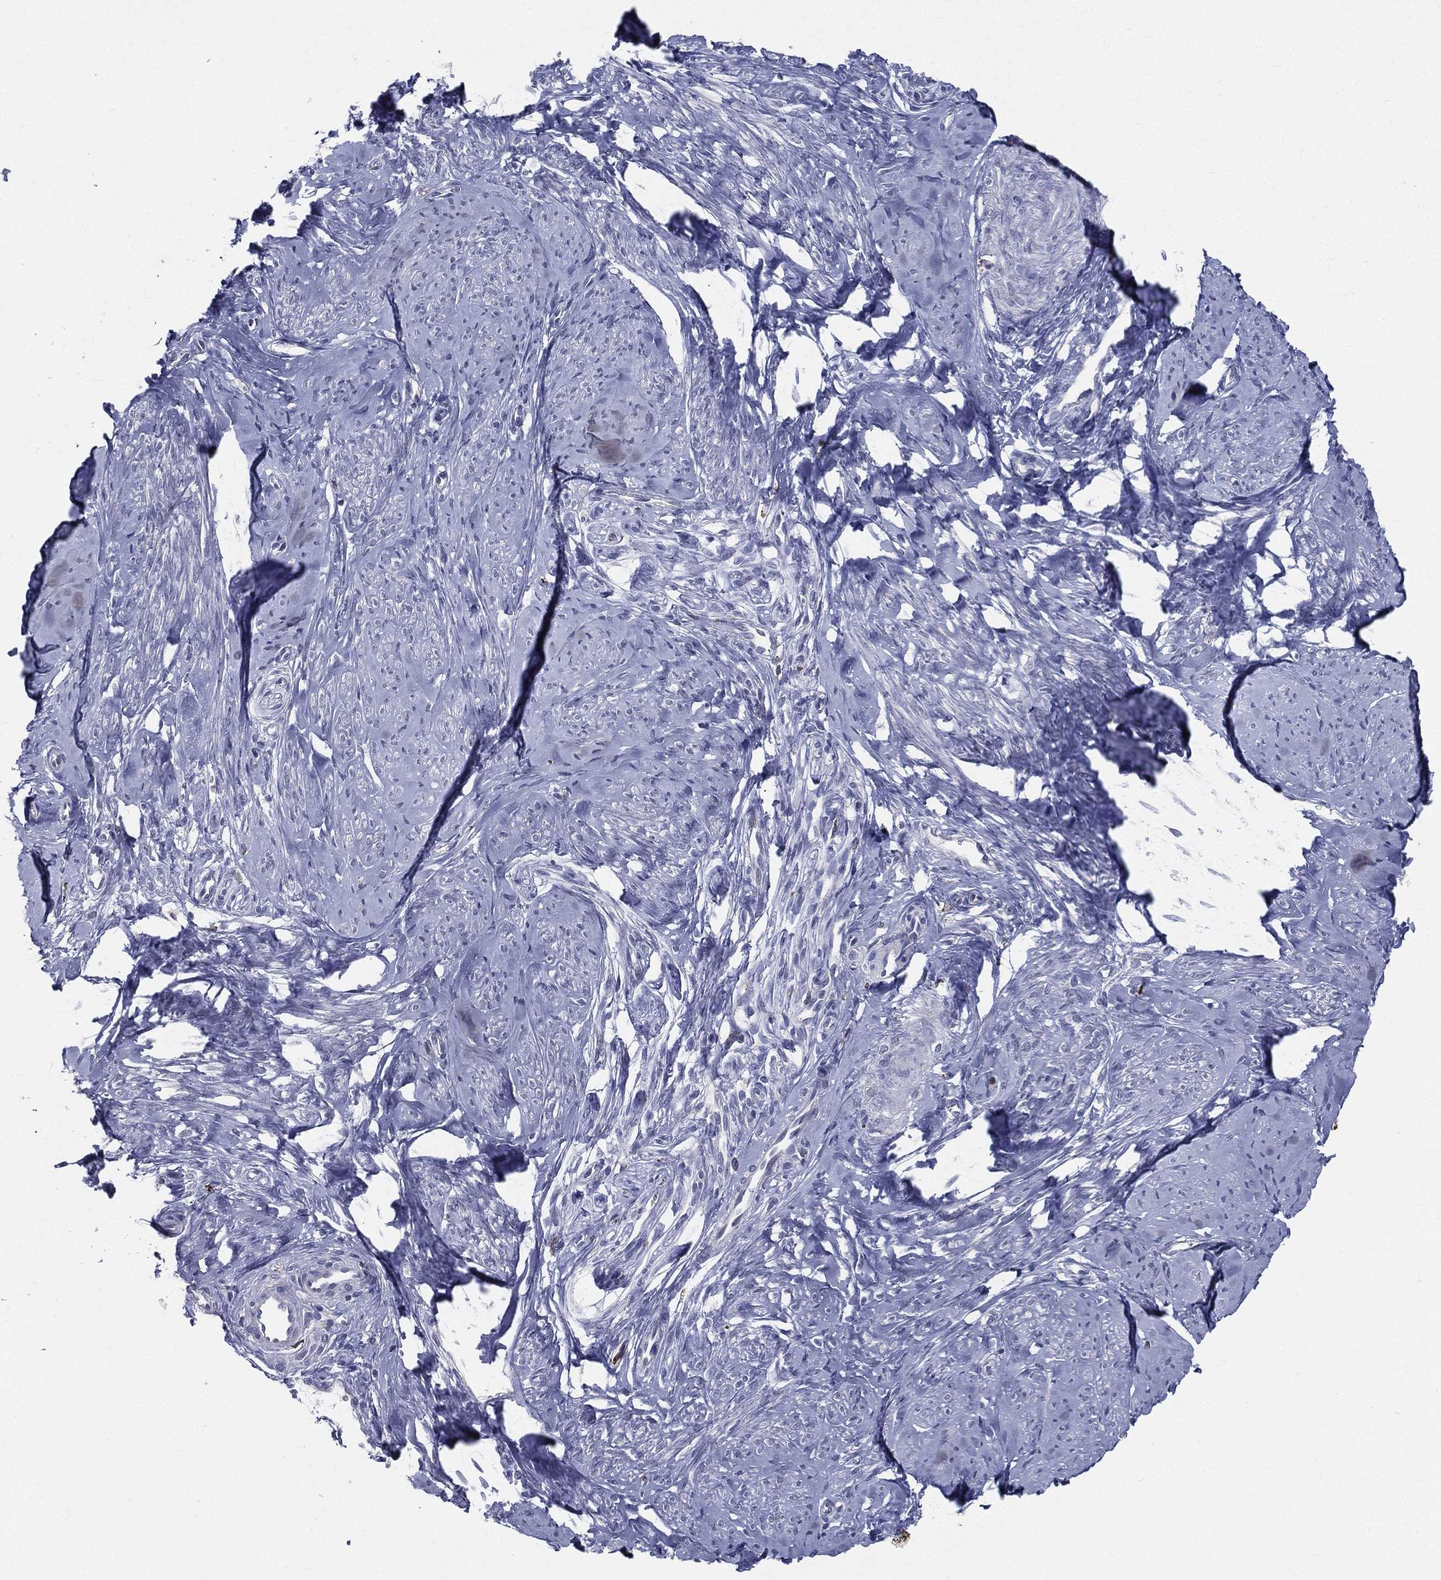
{"staining": {"intensity": "negative", "quantity": "none", "location": "none"}, "tissue": "smooth muscle", "cell_type": "Smooth muscle cells", "image_type": "normal", "snomed": [{"axis": "morphology", "description": "Normal tissue, NOS"}, {"axis": "topography", "description": "Smooth muscle"}], "caption": "Immunohistochemistry image of benign smooth muscle stained for a protein (brown), which displays no expression in smooth muscle cells. (DAB (3,3'-diaminobenzidine) IHC visualized using brightfield microscopy, high magnification).", "gene": "EVI2B", "patient": {"sex": "female", "age": 48}}